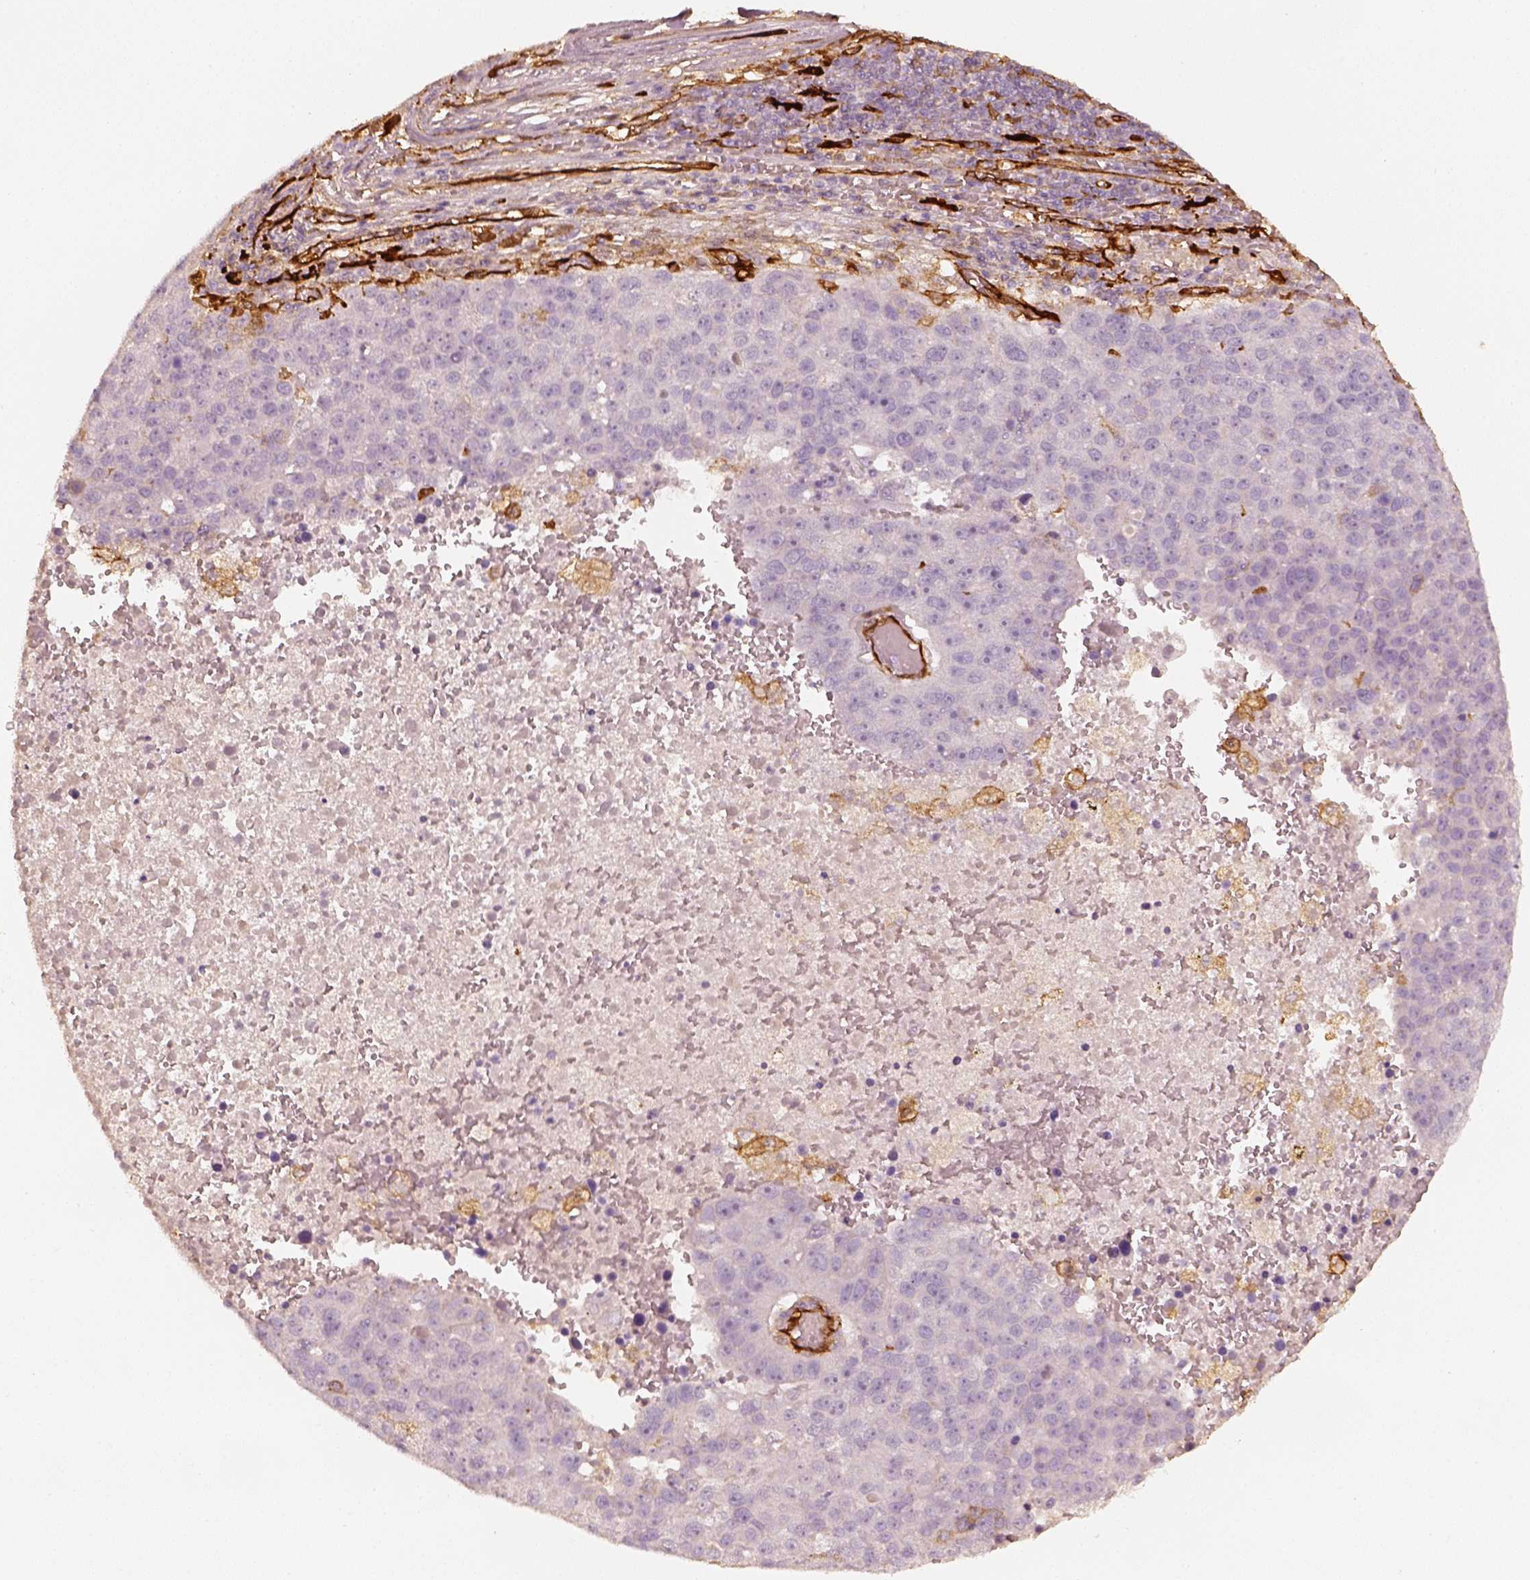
{"staining": {"intensity": "negative", "quantity": "none", "location": "none"}, "tissue": "pancreatic cancer", "cell_type": "Tumor cells", "image_type": "cancer", "snomed": [{"axis": "morphology", "description": "Adenocarcinoma, NOS"}, {"axis": "topography", "description": "Pancreas"}], "caption": "Human pancreatic adenocarcinoma stained for a protein using immunohistochemistry demonstrates no expression in tumor cells.", "gene": "FSCN1", "patient": {"sex": "female", "age": 61}}